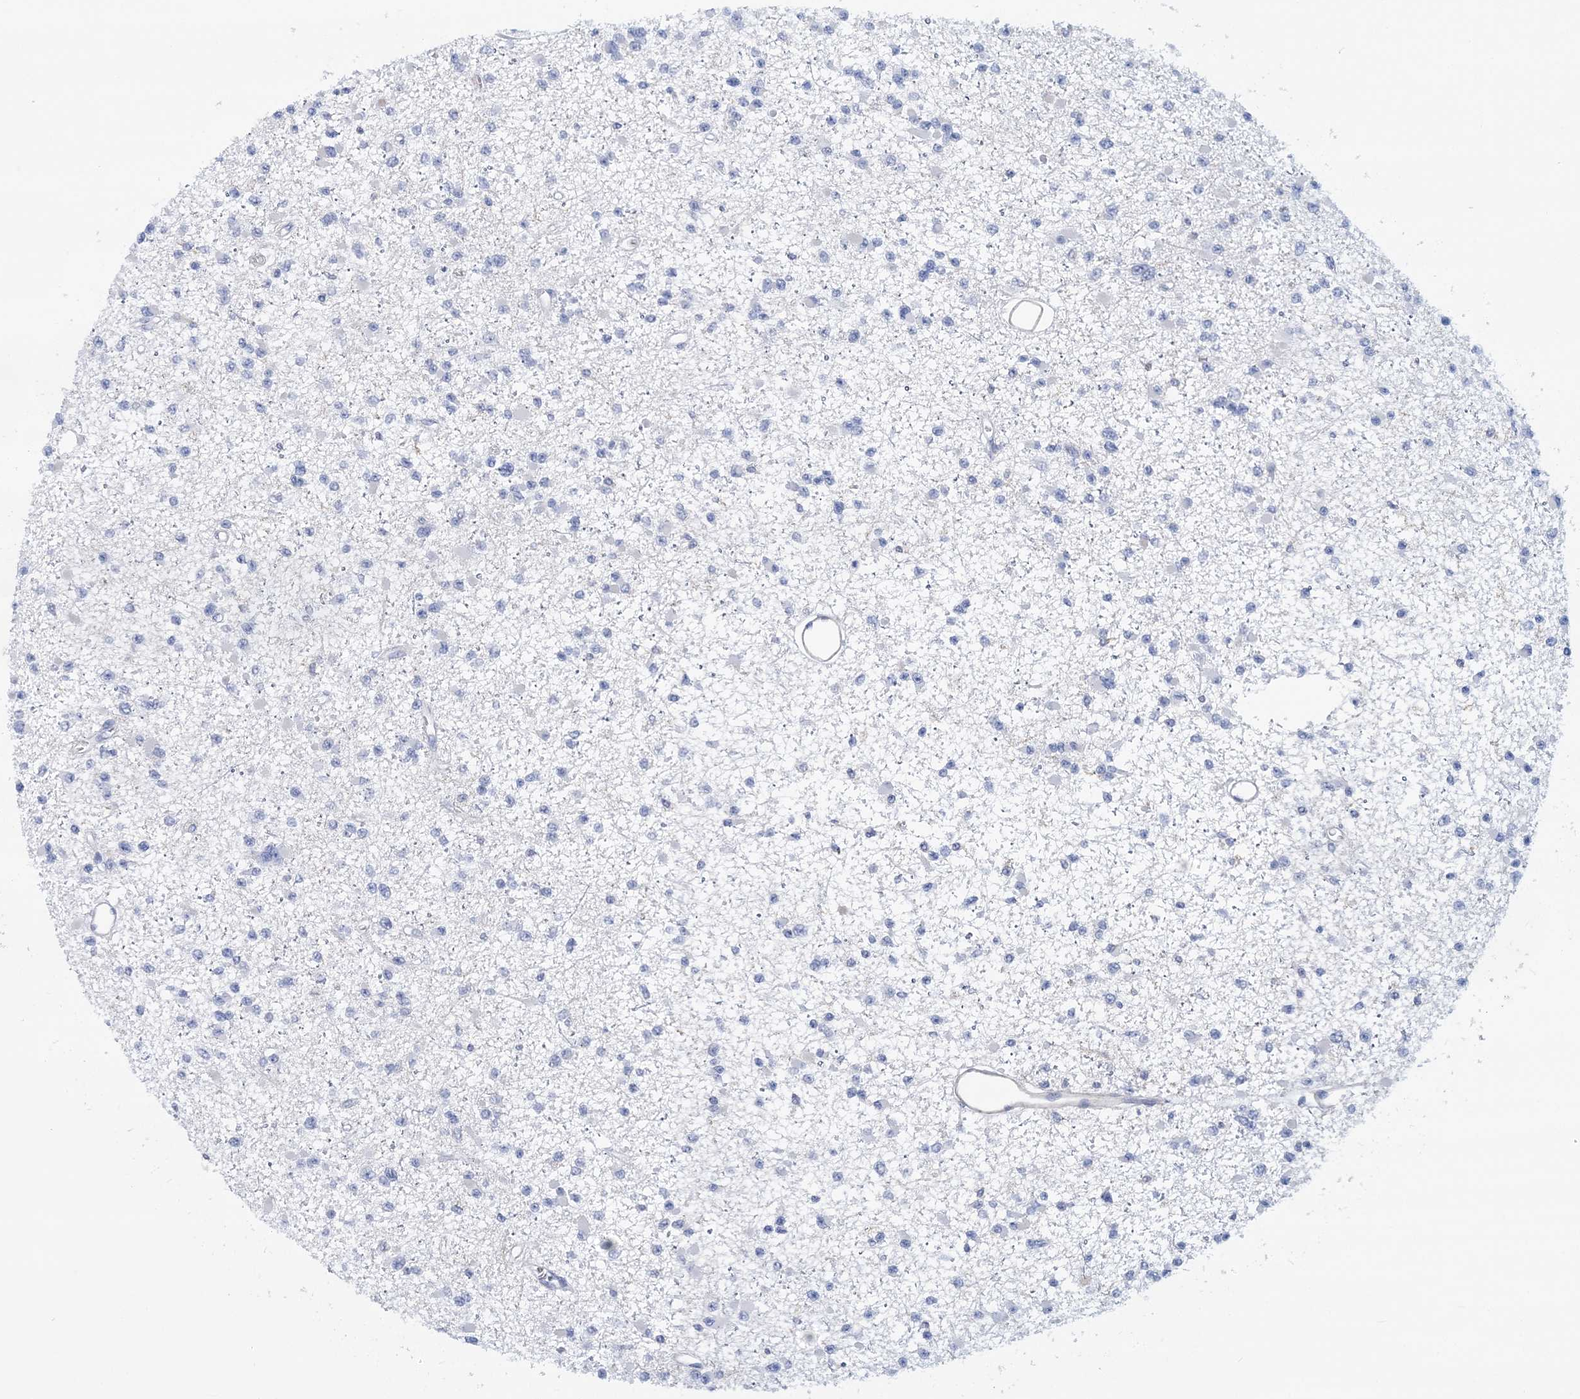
{"staining": {"intensity": "negative", "quantity": "none", "location": "none"}, "tissue": "glioma", "cell_type": "Tumor cells", "image_type": "cancer", "snomed": [{"axis": "morphology", "description": "Glioma, malignant, Low grade"}, {"axis": "topography", "description": "Brain"}], "caption": "Immunohistochemical staining of malignant low-grade glioma exhibits no significant positivity in tumor cells. (Stains: DAB (3,3'-diaminobenzidine) immunohistochemistry with hematoxylin counter stain, Microscopy: brightfield microscopy at high magnification).", "gene": "C11orf21", "patient": {"sex": "female", "age": 22}}